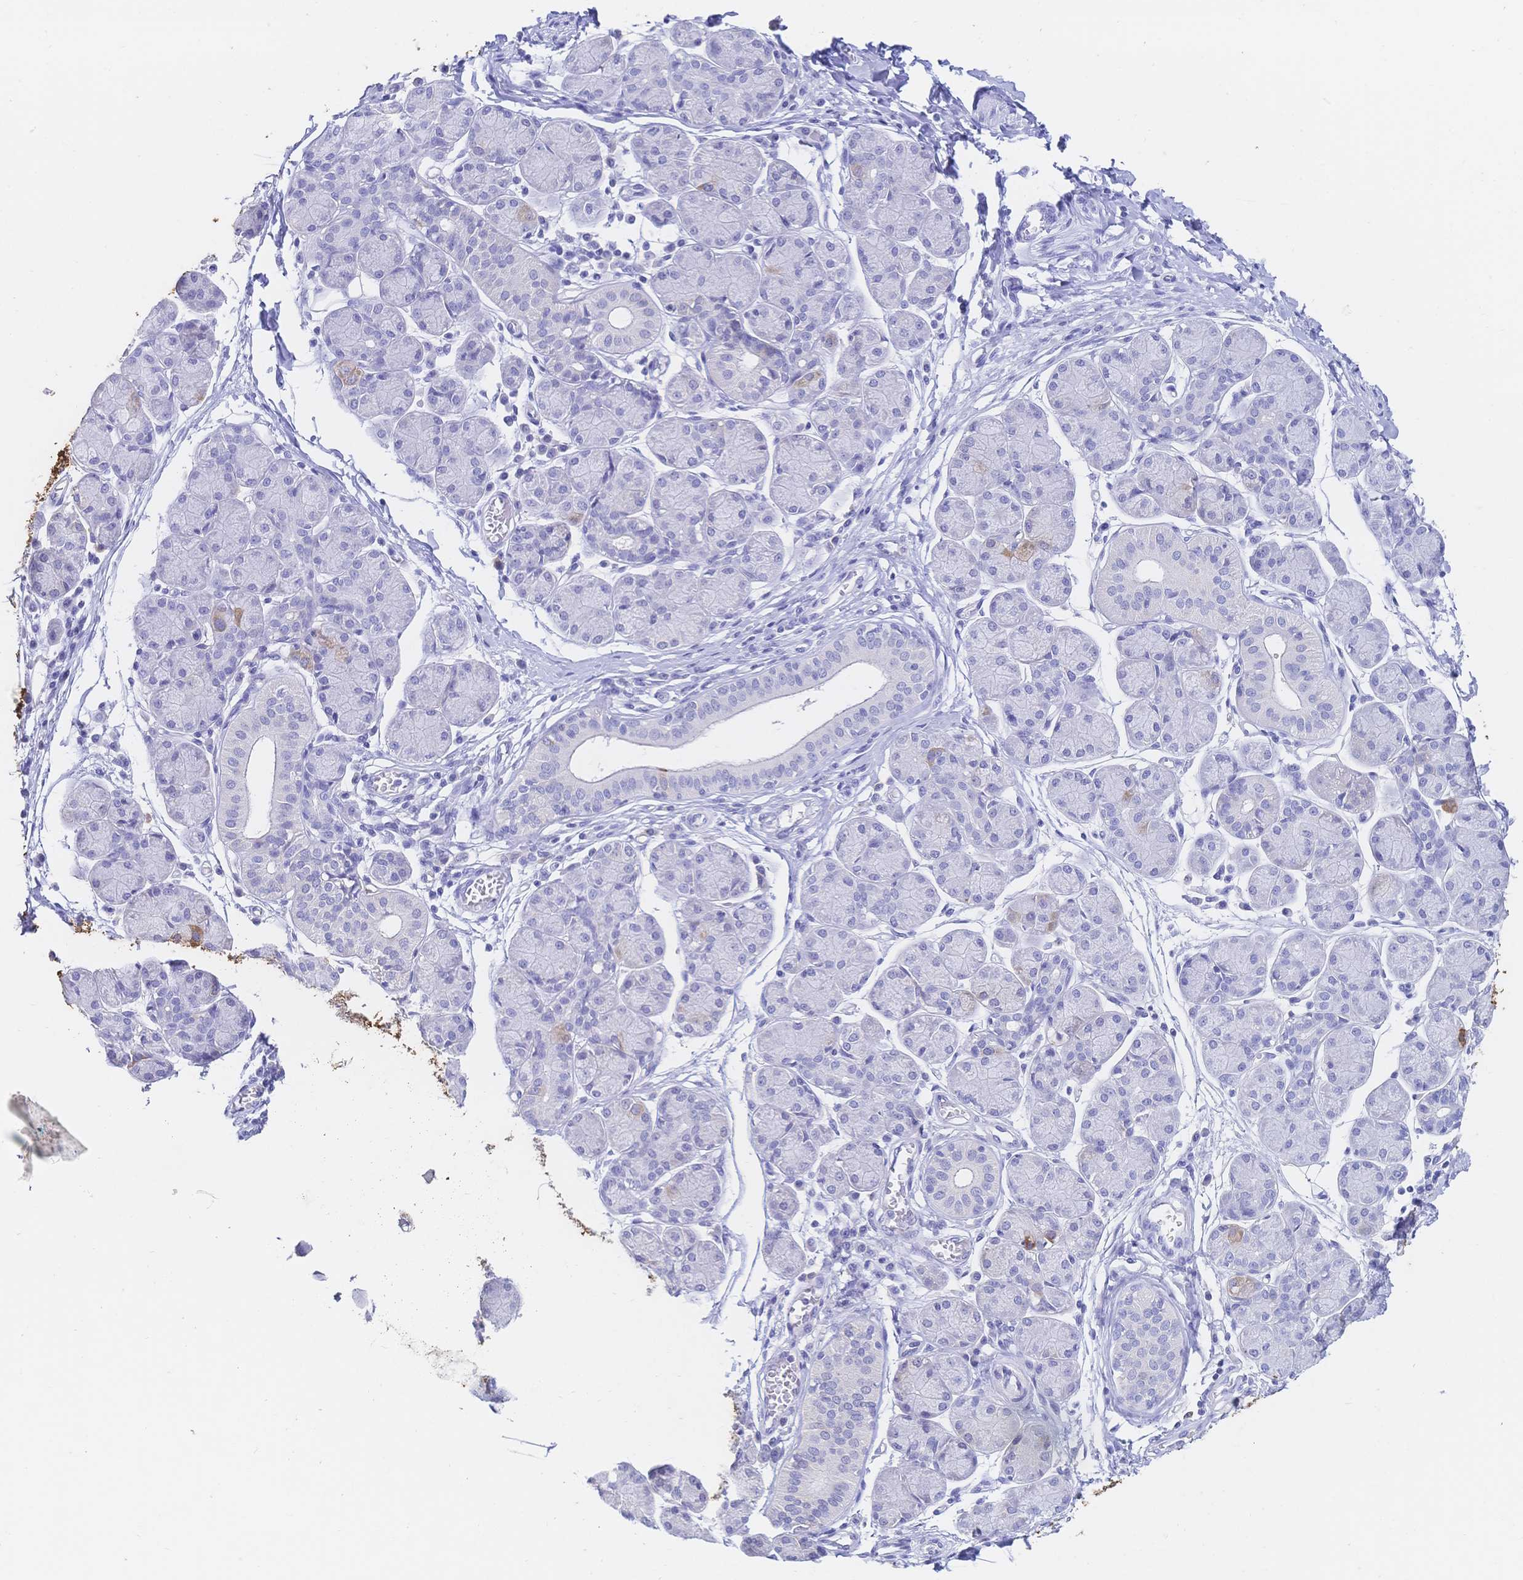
{"staining": {"intensity": "negative", "quantity": "none", "location": "none"}, "tissue": "salivary gland", "cell_type": "Glandular cells", "image_type": "normal", "snomed": [{"axis": "morphology", "description": "Normal tissue, NOS"}, {"axis": "morphology", "description": "Inflammation, NOS"}, {"axis": "topography", "description": "Lymph node"}, {"axis": "topography", "description": "Salivary gland"}], "caption": "High power microscopy micrograph of an IHC micrograph of unremarkable salivary gland, revealing no significant staining in glandular cells.", "gene": "RRM1", "patient": {"sex": "male", "age": 3}}